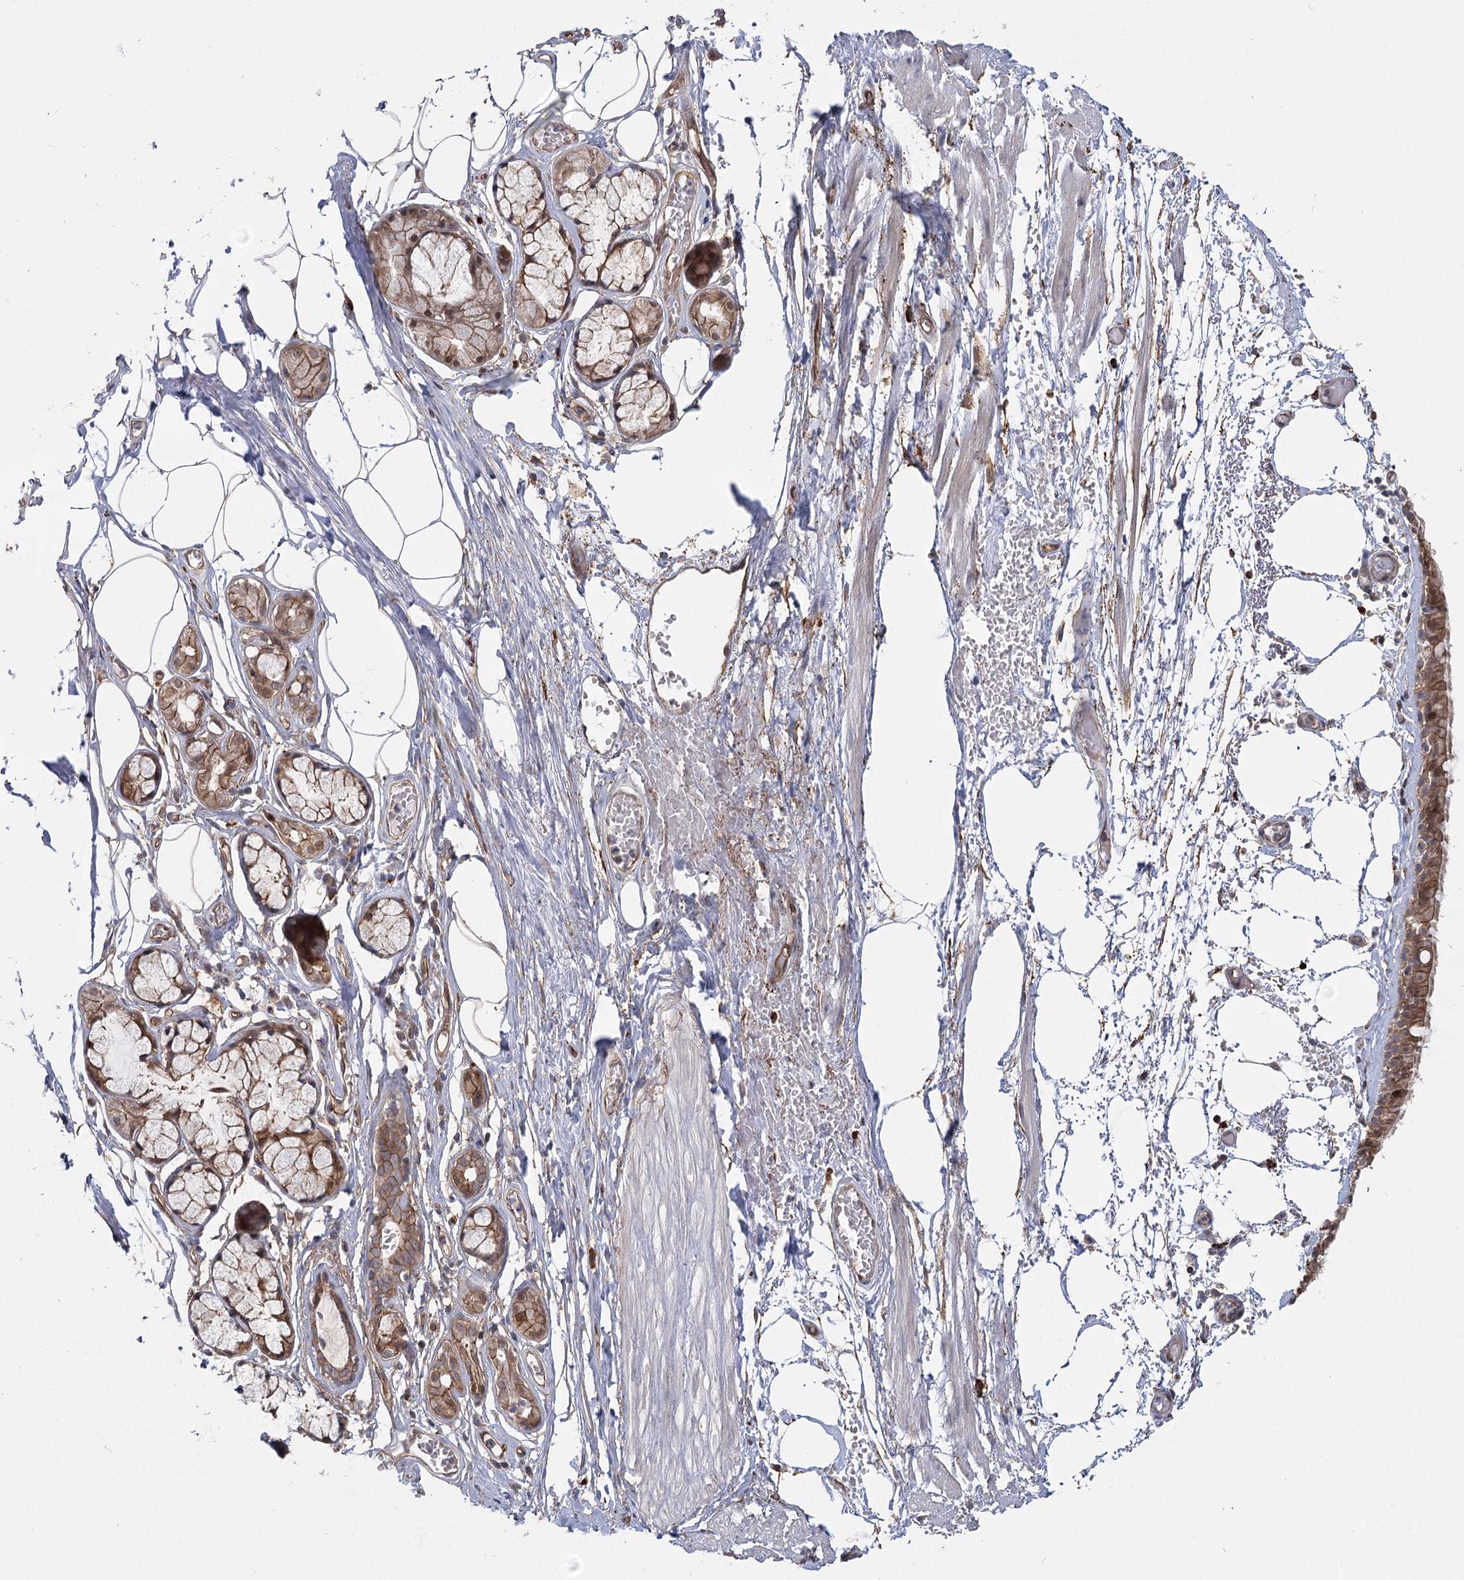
{"staining": {"intensity": "moderate", "quantity": ">75%", "location": "cytoplasmic/membranous"}, "tissue": "bronchus", "cell_type": "Respiratory epithelial cells", "image_type": "normal", "snomed": [{"axis": "morphology", "description": "Normal tissue, NOS"}, {"axis": "topography", "description": "Bronchus"}, {"axis": "topography", "description": "Lung"}], "caption": "A photomicrograph of human bronchus stained for a protein reveals moderate cytoplasmic/membranous brown staining in respiratory epithelial cells. (brown staining indicates protein expression, while blue staining denotes nuclei).", "gene": "RPP14", "patient": {"sex": "male", "age": 56}}